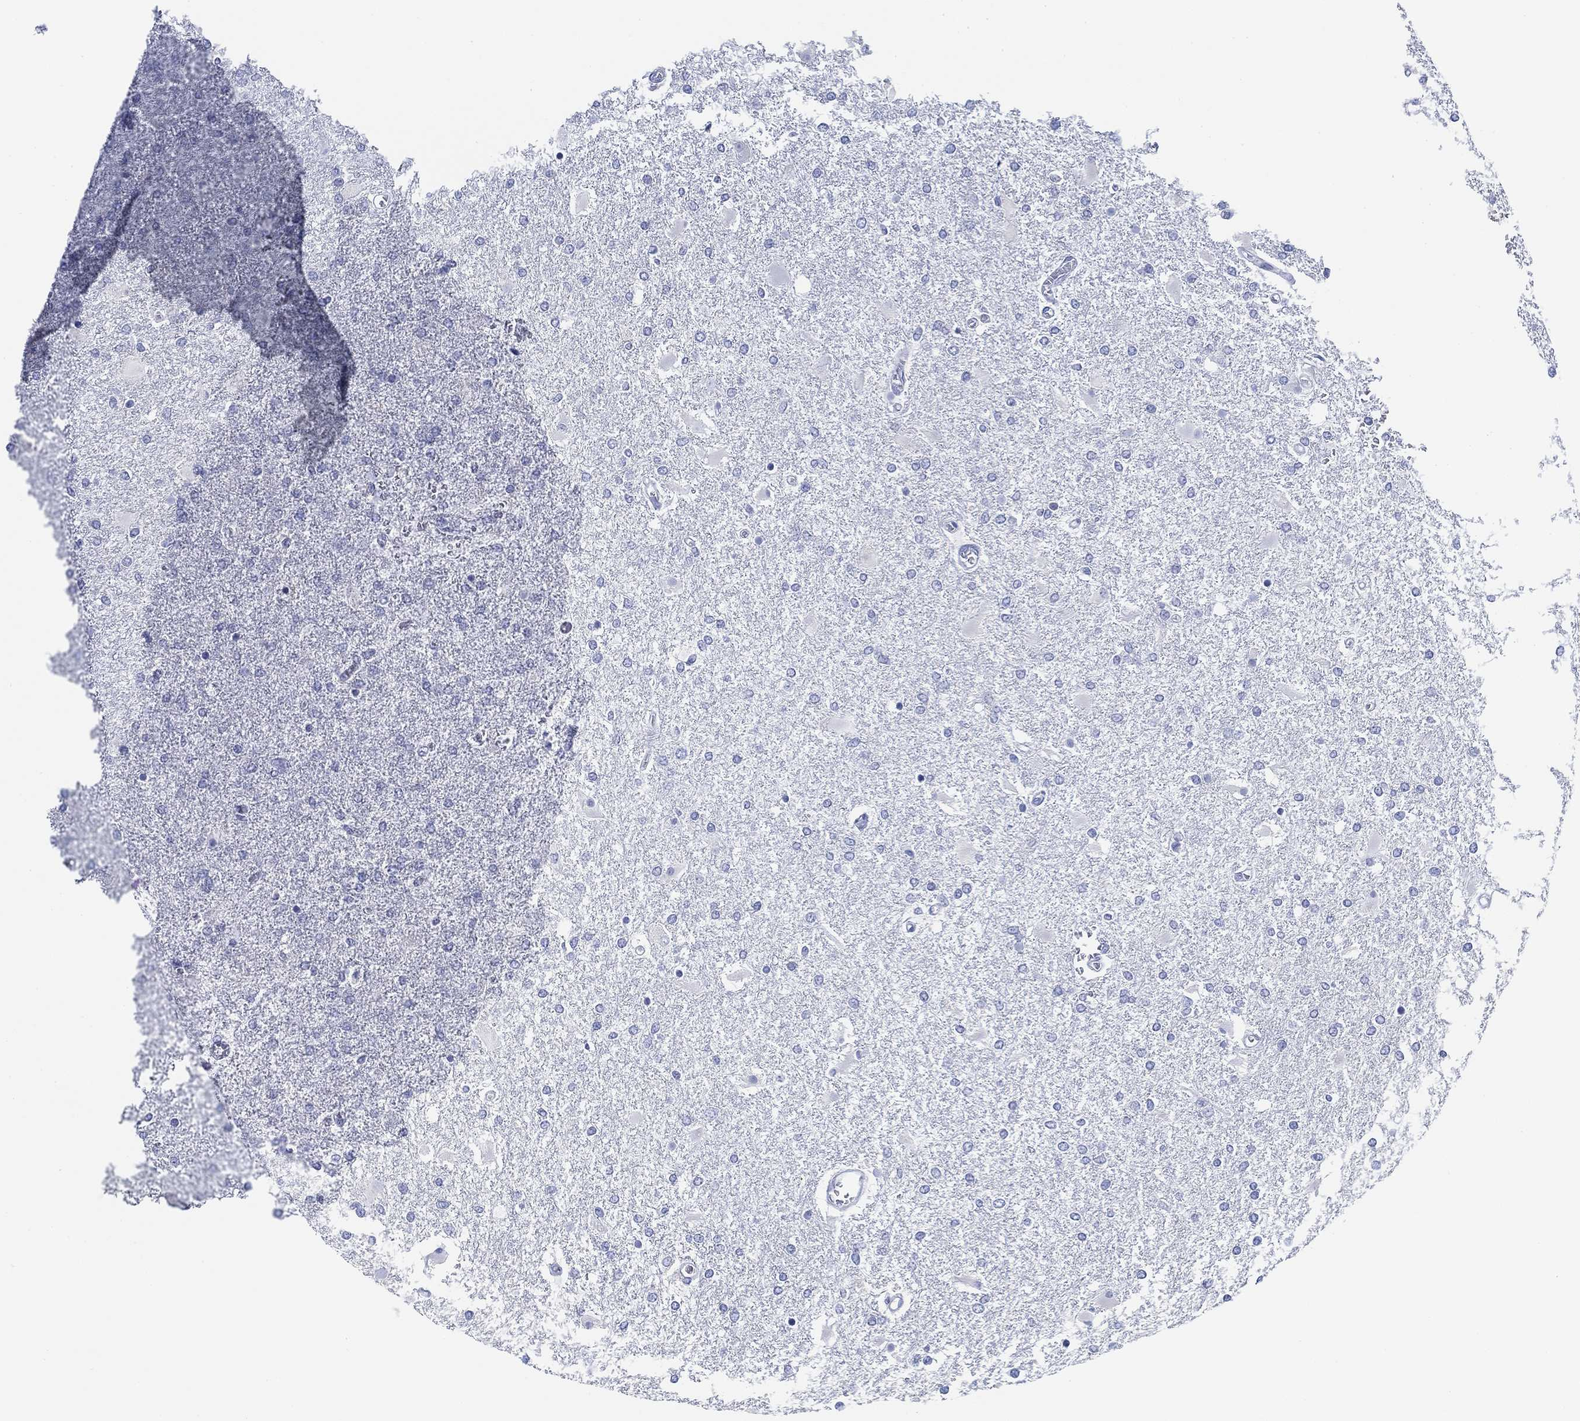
{"staining": {"intensity": "negative", "quantity": "none", "location": "none"}, "tissue": "glioma", "cell_type": "Tumor cells", "image_type": "cancer", "snomed": [{"axis": "morphology", "description": "Glioma, malignant, High grade"}, {"axis": "topography", "description": "Cerebral cortex"}], "caption": "Glioma was stained to show a protein in brown. There is no significant staining in tumor cells. (Stains: DAB (3,3'-diaminobenzidine) IHC with hematoxylin counter stain, Microscopy: brightfield microscopy at high magnification).", "gene": "FYB1", "patient": {"sex": "male", "age": 79}}